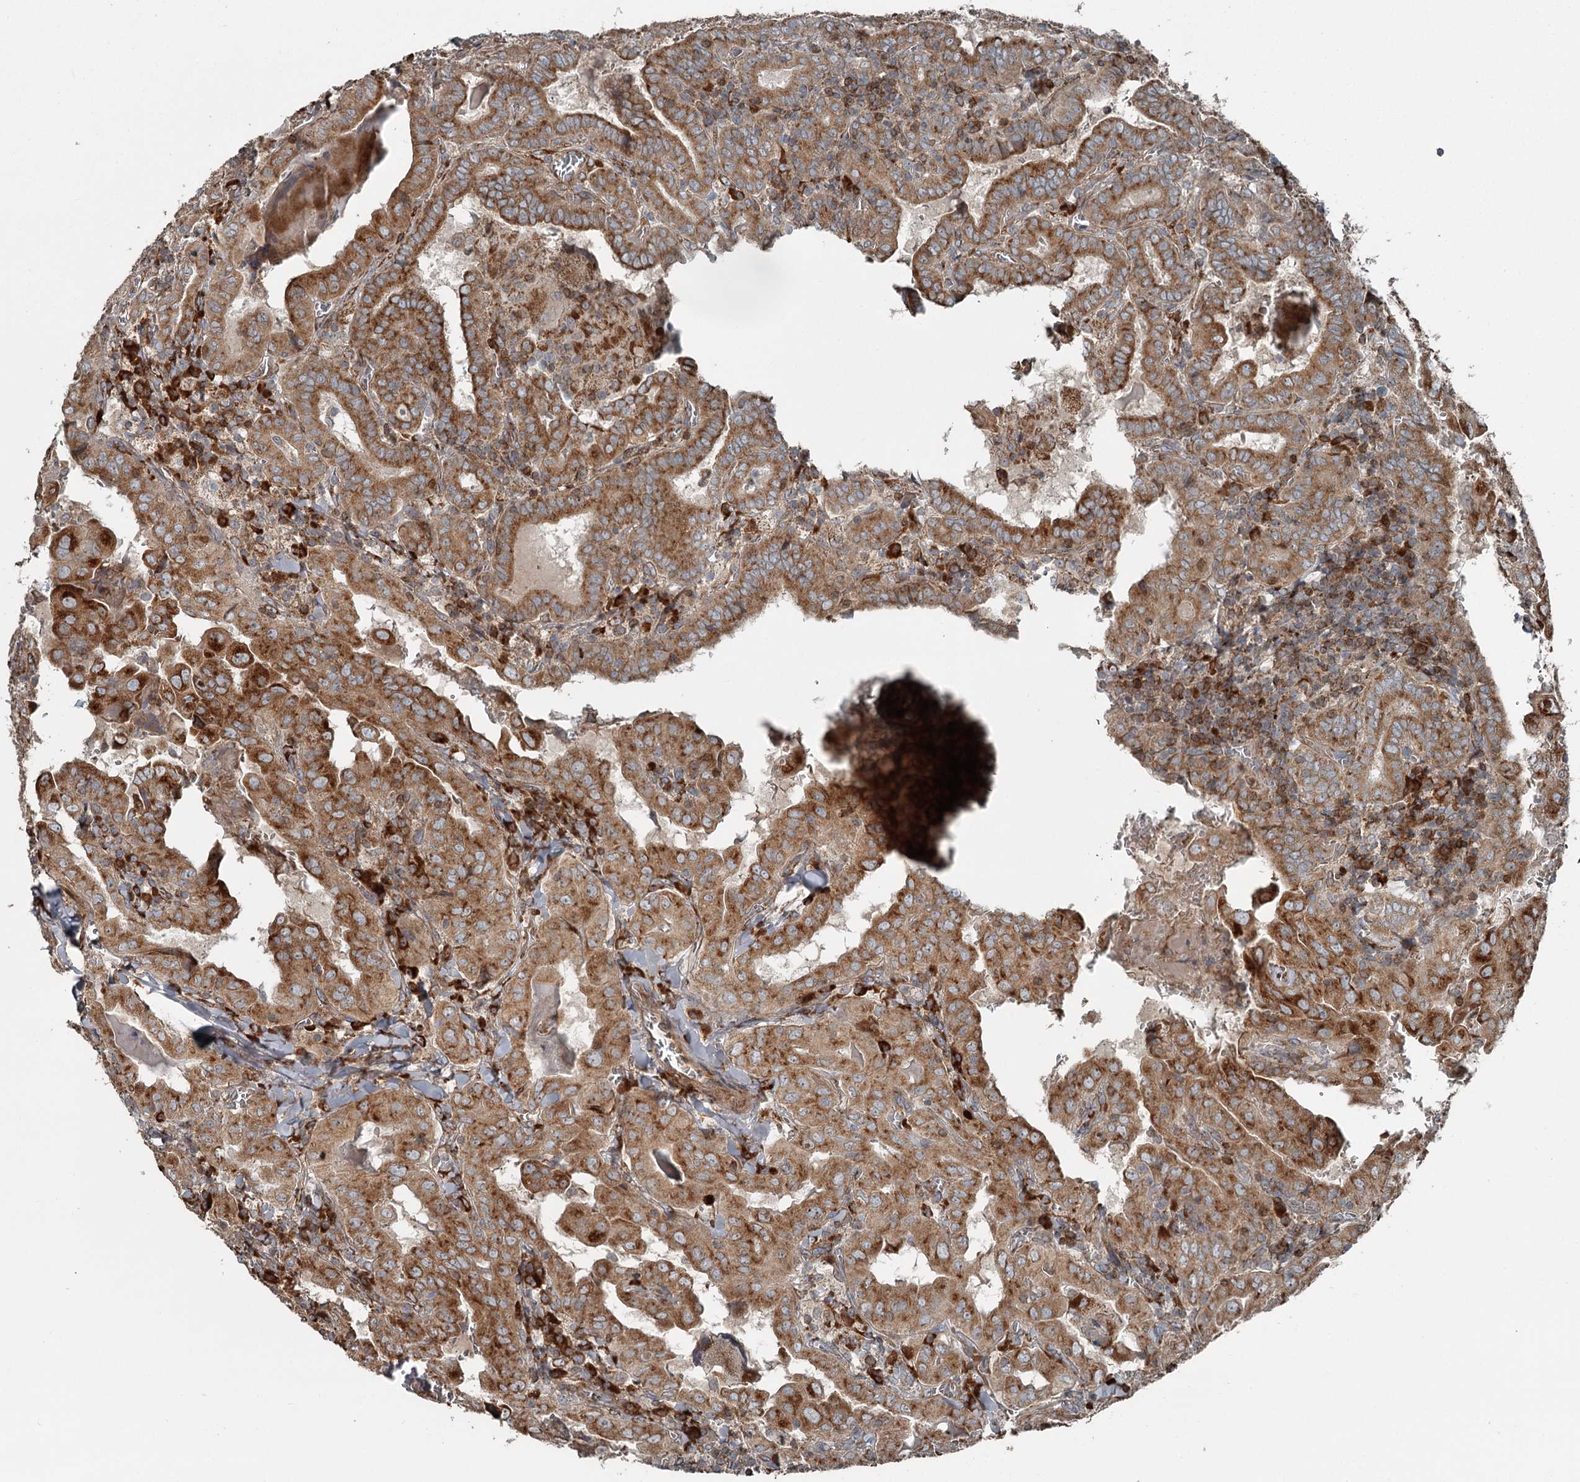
{"staining": {"intensity": "moderate", "quantity": ">75%", "location": "cytoplasmic/membranous"}, "tissue": "thyroid cancer", "cell_type": "Tumor cells", "image_type": "cancer", "snomed": [{"axis": "morphology", "description": "Papillary adenocarcinoma, NOS"}, {"axis": "topography", "description": "Thyroid gland"}], "caption": "High-magnification brightfield microscopy of papillary adenocarcinoma (thyroid) stained with DAB (3,3'-diaminobenzidine) (brown) and counterstained with hematoxylin (blue). tumor cells exhibit moderate cytoplasmic/membranous staining is appreciated in approximately>75% of cells.", "gene": "RASSF8", "patient": {"sex": "female", "age": 72}}